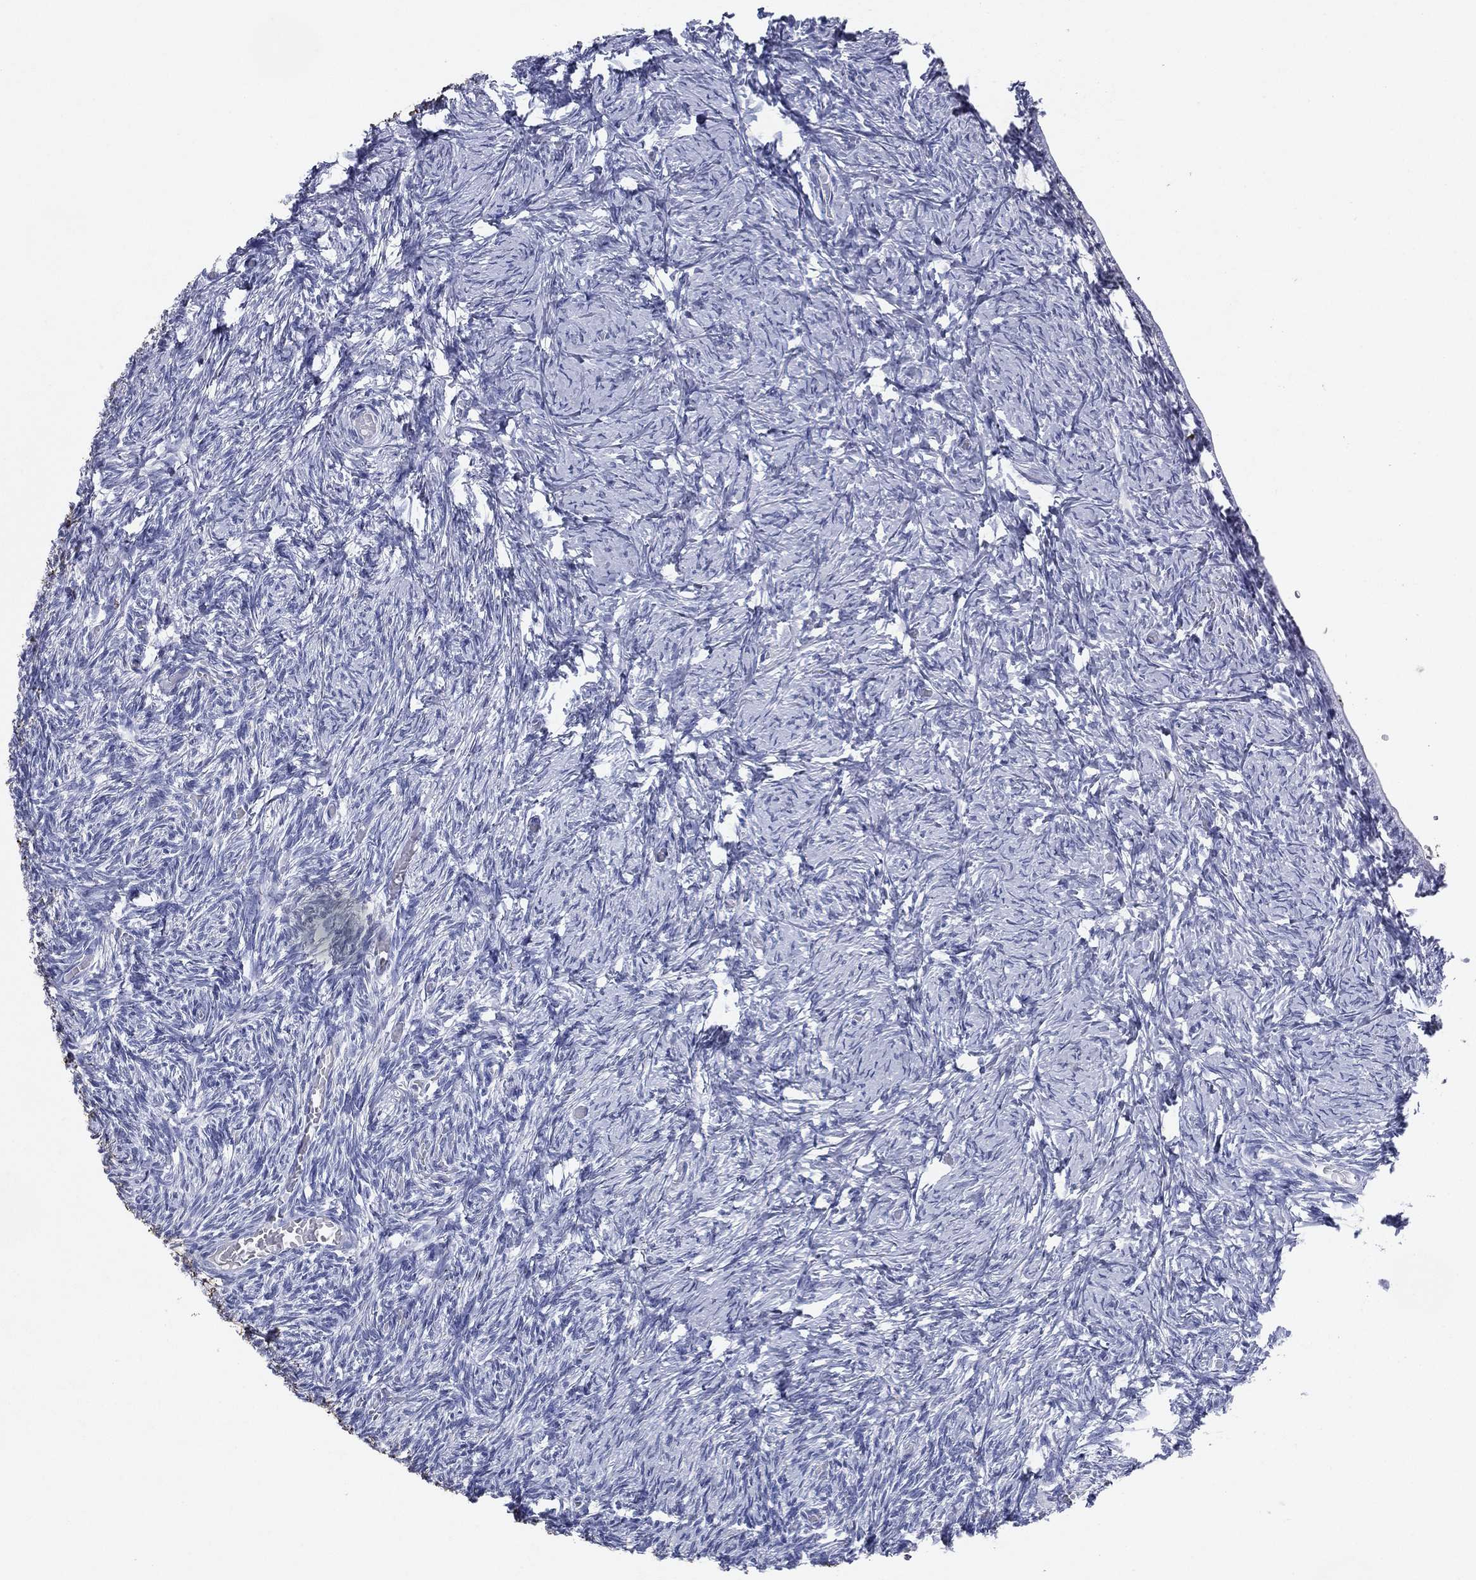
{"staining": {"intensity": "strong", "quantity": ">75%", "location": "cytoplasmic/membranous"}, "tissue": "ovary", "cell_type": "Follicle cells", "image_type": "normal", "snomed": [{"axis": "morphology", "description": "Normal tissue, NOS"}, {"axis": "topography", "description": "Ovary"}], "caption": "Follicle cells demonstrate high levels of strong cytoplasmic/membranous staining in about >75% of cells in benign ovary. Using DAB (3,3'-diaminobenzidine) (brown) and hematoxylin (blue) stains, captured at high magnification using brightfield microscopy.", "gene": "KRT7", "patient": {"sex": "female", "age": 39}}